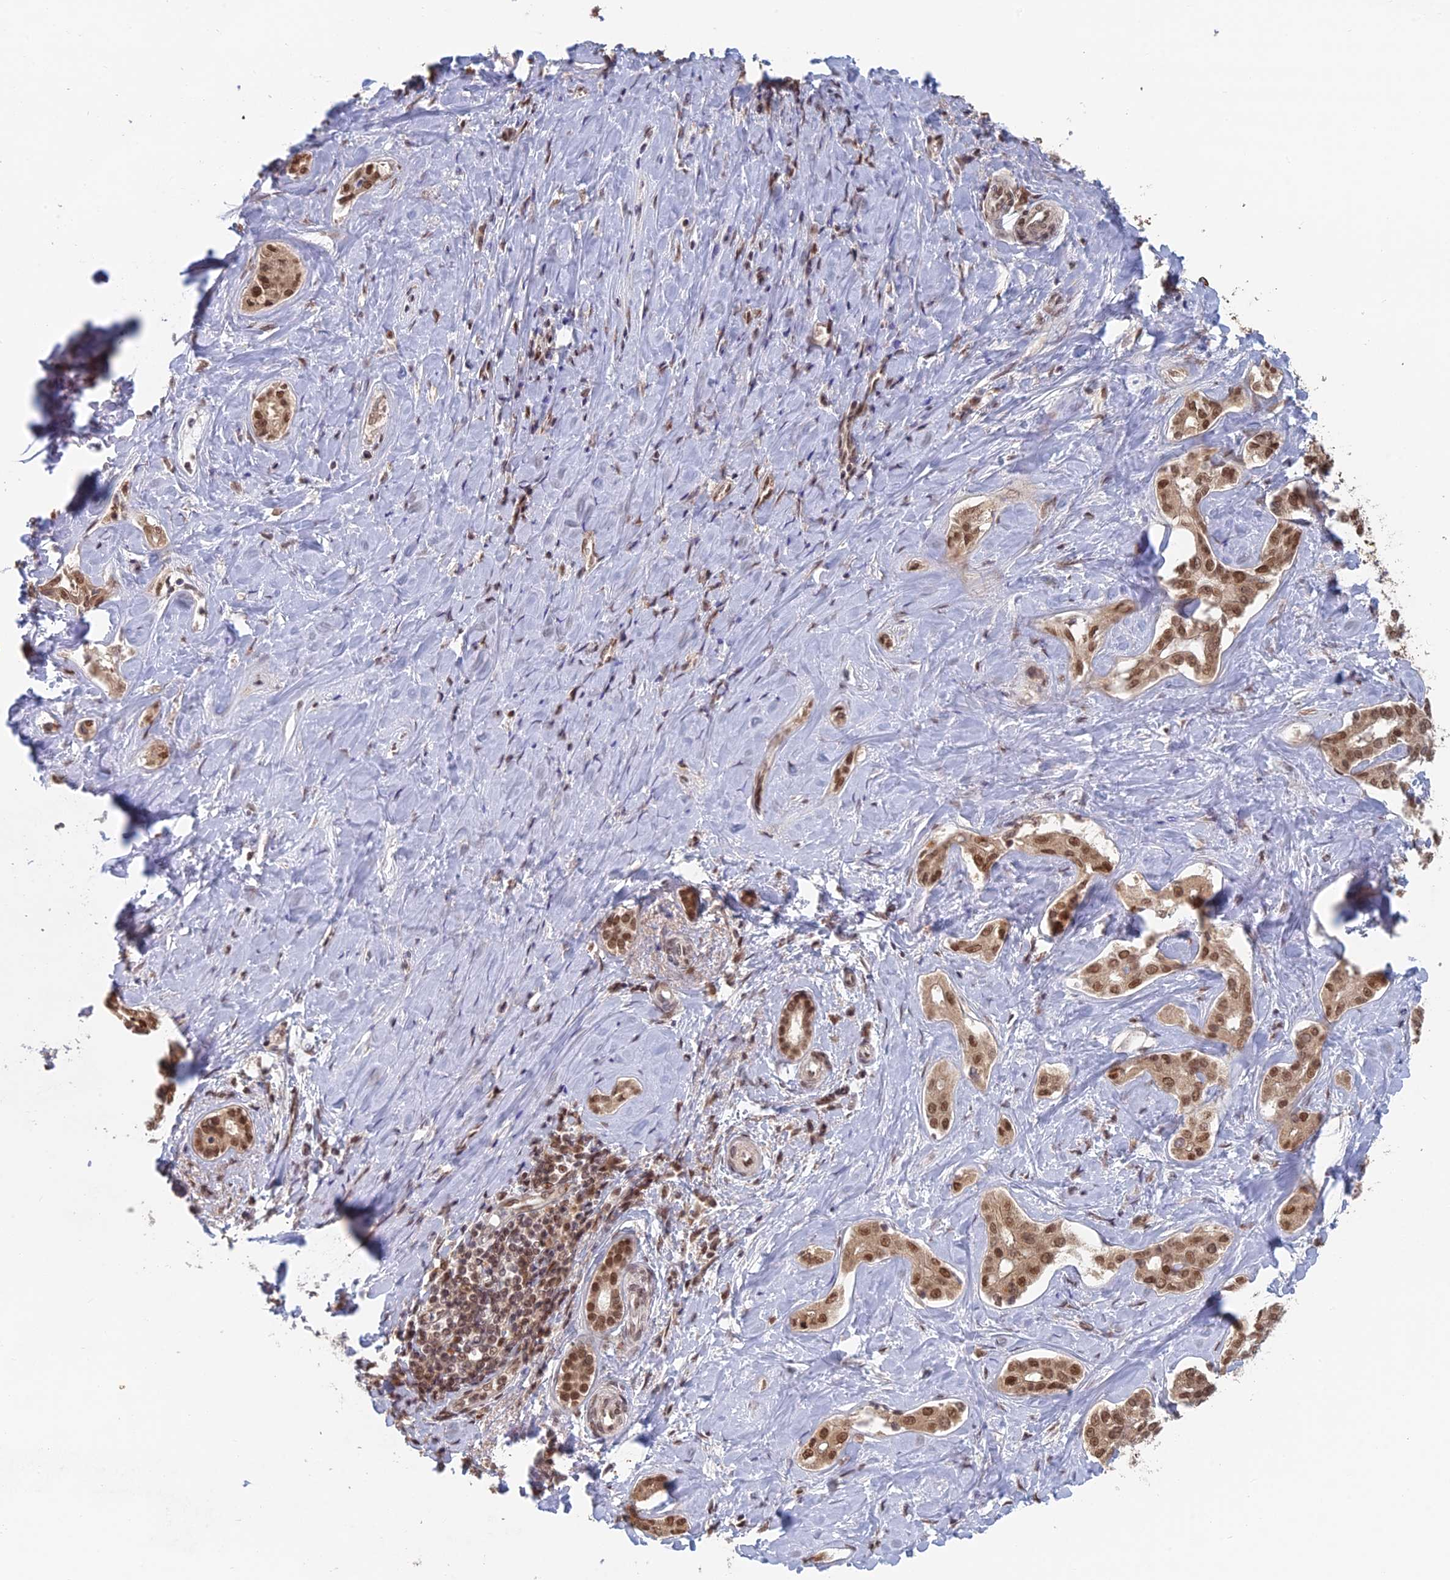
{"staining": {"intensity": "moderate", "quantity": ">75%", "location": "nuclear"}, "tissue": "liver cancer", "cell_type": "Tumor cells", "image_type": "cancer", "snomed": [{"axis": "morphology", "description": "Cholangiocarcinoma"}, {"axis": "topography", "description": "Liver"}], "caption": "Protein expression analysis of human liver cancer reveals moderate nuclear positivity in approximately >75% of tumor cells.", "gene": "RANBP3", "patient": {"sex": "female", "age": 77}}